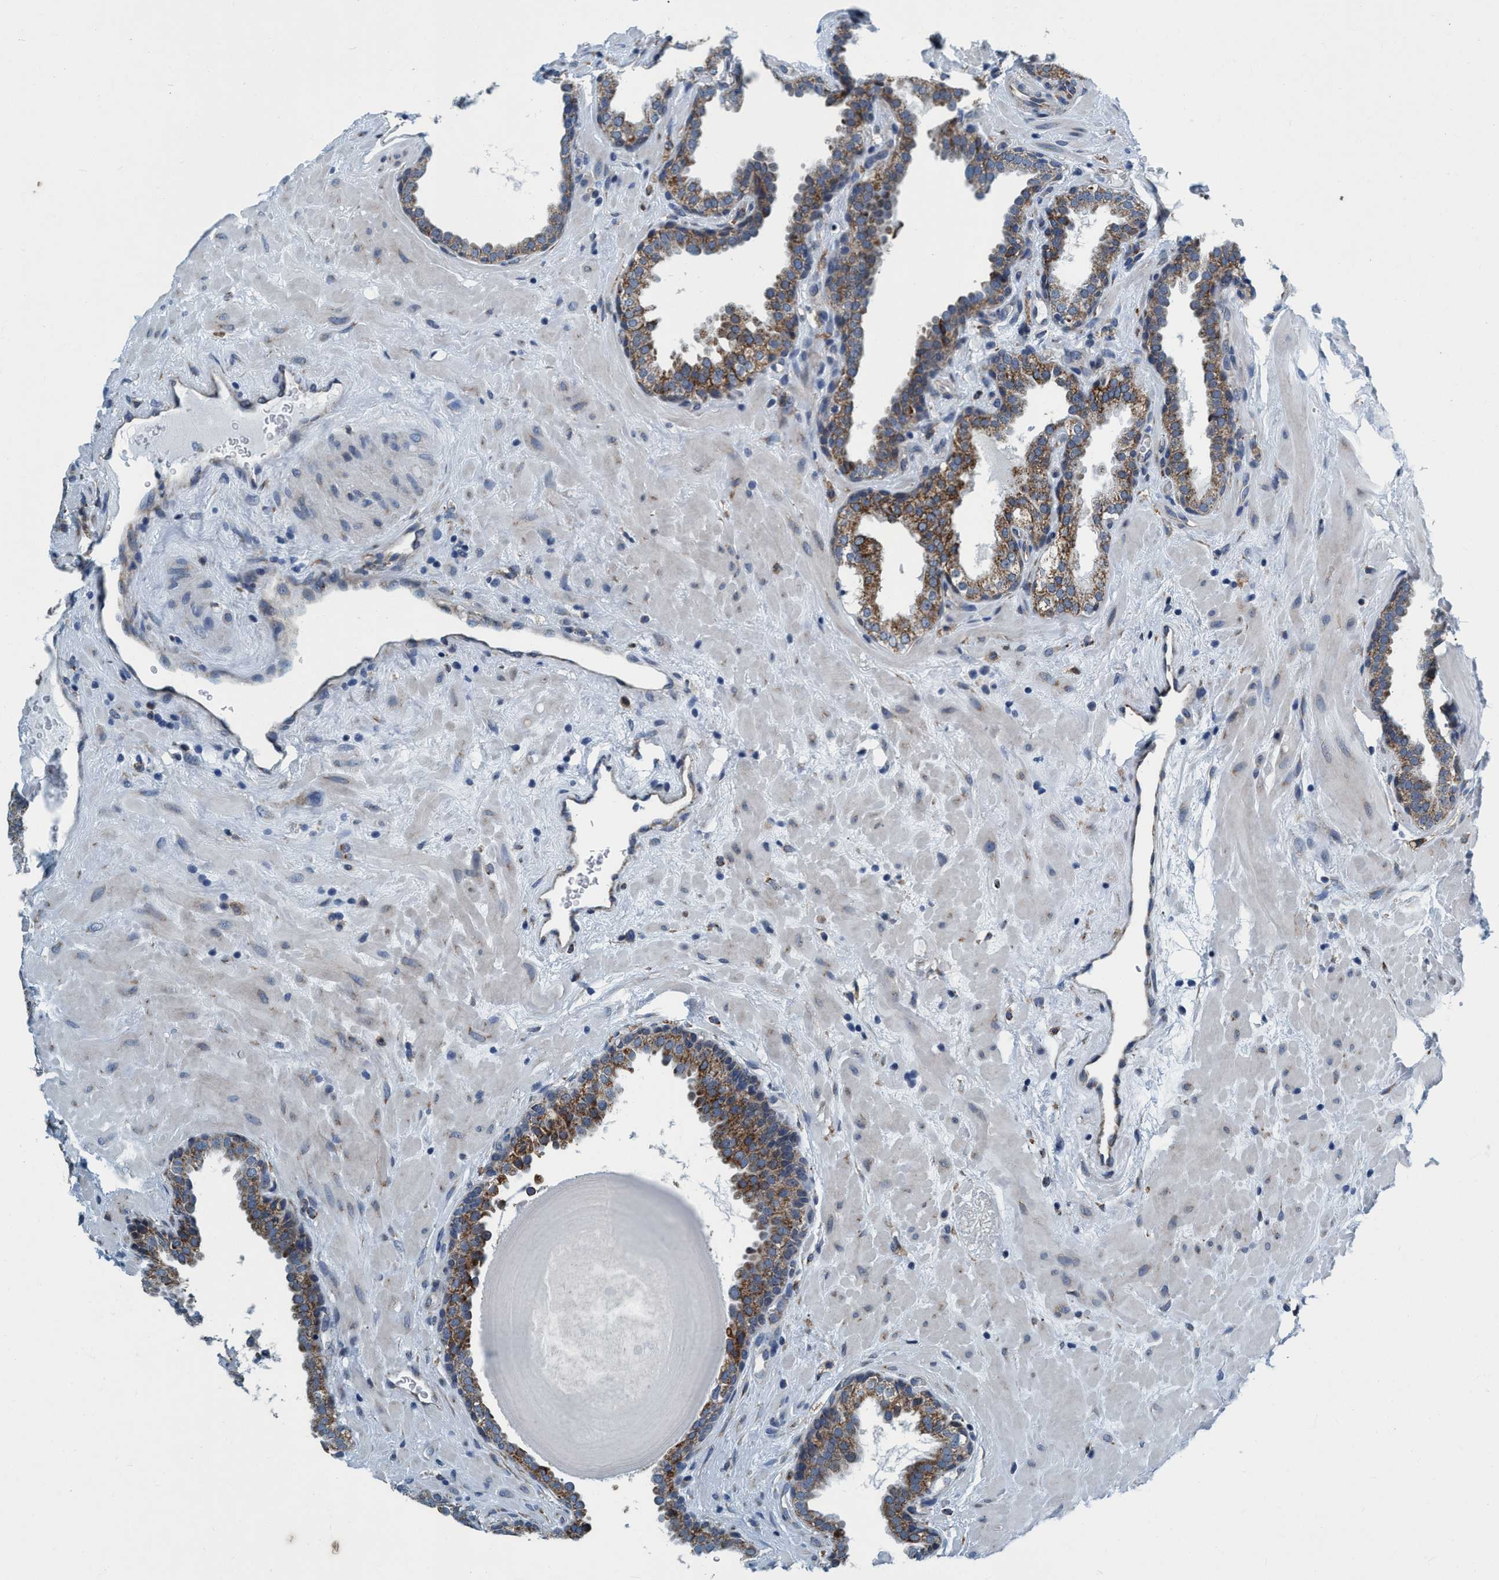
{"staining": {"intensity": "moderate", "quantity": "25%-75%", "location": "cytoplasmic/membranous"}, "tissue": "prostate", "cell_type": "Glandular cells", "image_type": "normal", "snomed": [{"axis": "morphology", "description": "Normal tissue, NOS"}, {"axis": "topography", "description": "Prostate"}], "caption": "This histopathology image shows IHC staining of unremarkable human prostate, with medium moderate cytoplasmic/membranous staining in approximately 25%-75% of glandular cells.", "gene": "ARMC9", "patient": {"sex": "male", "age": 51}}